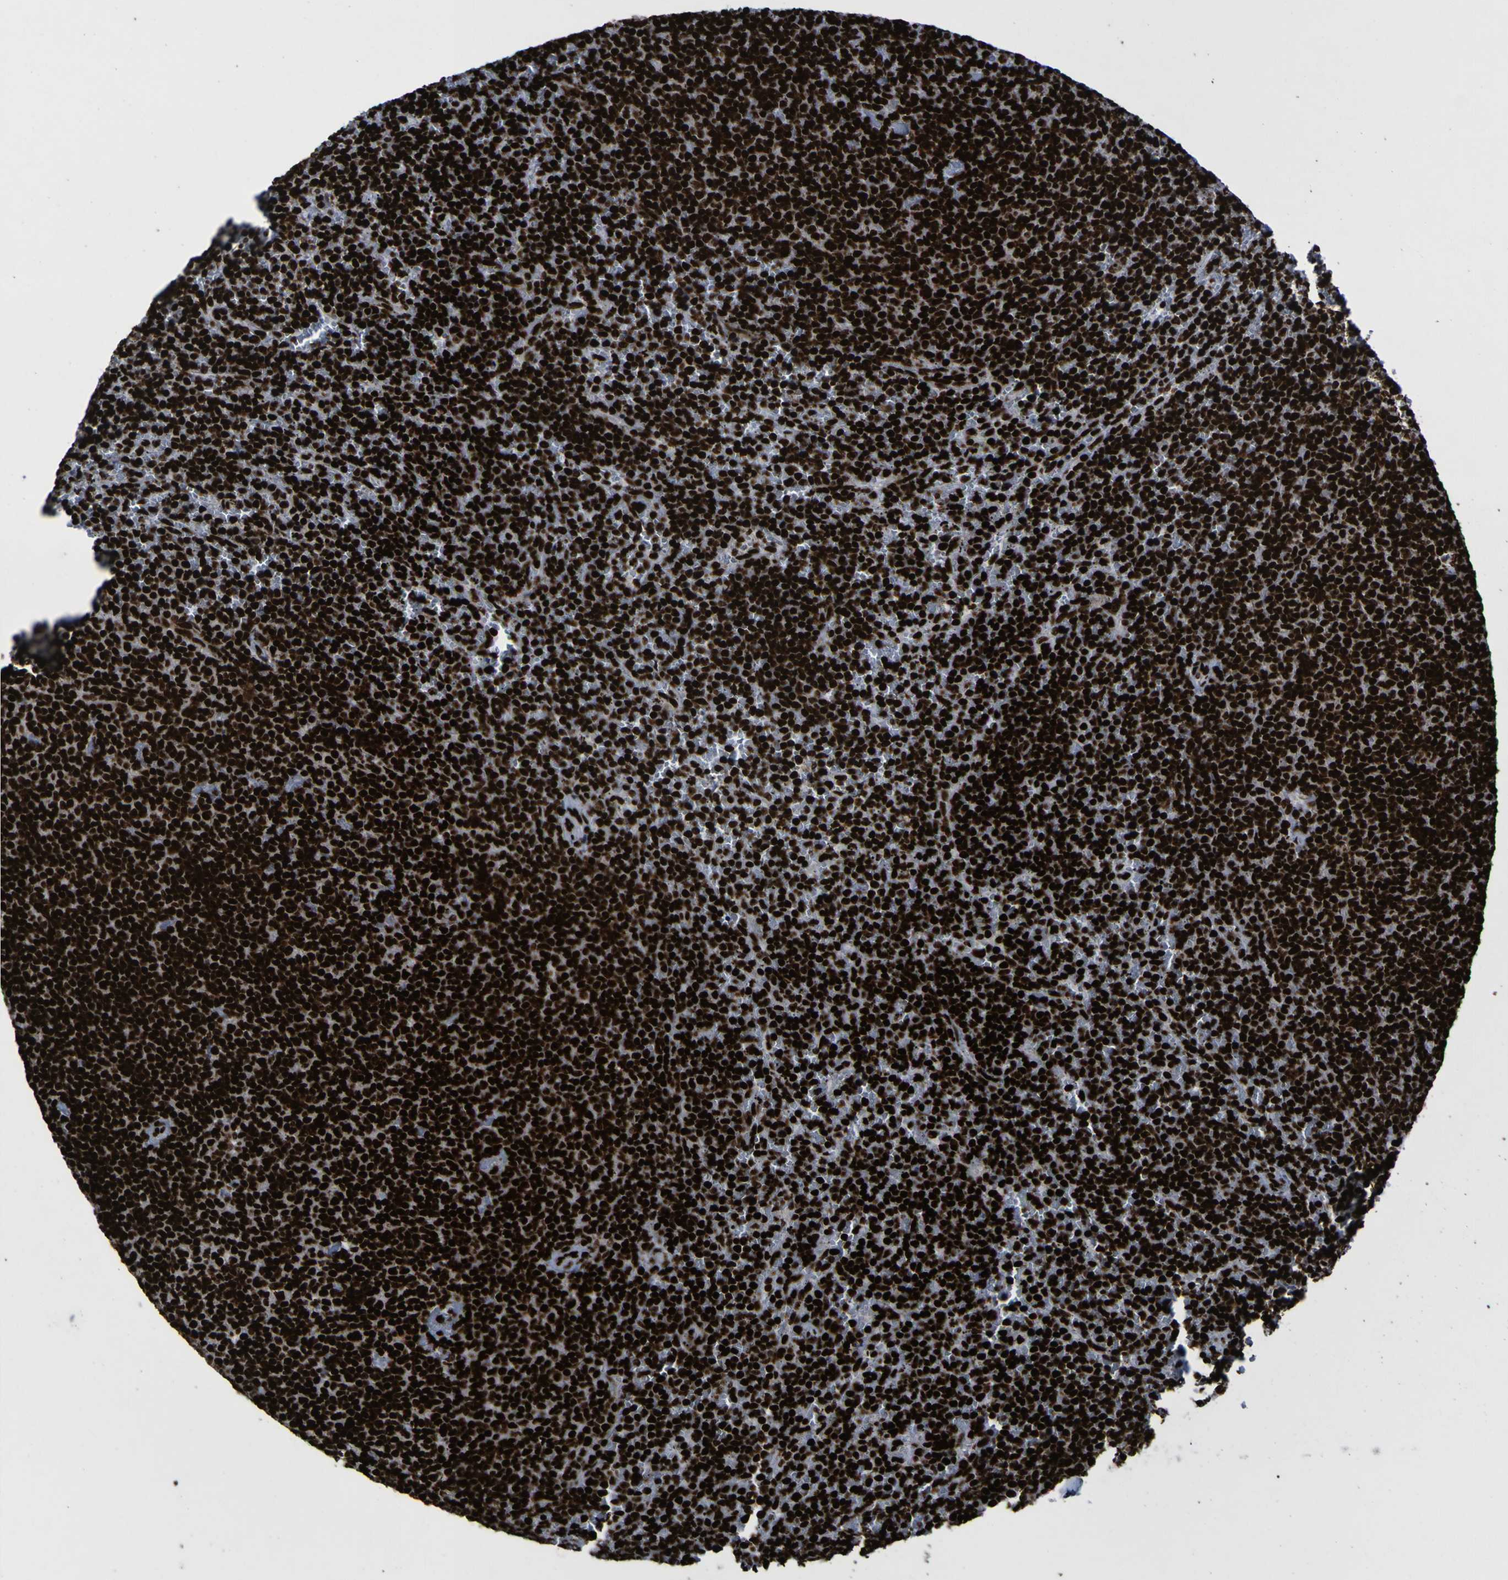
{"staining": {"intensity": "strong", "quantity": ">75%", "location": "nuclear"}, "tissue": "lymphoma", "cell_type": "Tumor cells", "image_type": "cancer", "snomed": [{"axis": "morphology", "description": "Malignant lymphoma, non-Hodgkin's type, Low grade"}, {"axis": "topography", "description": "Spleen"}], "caption": "Lymphoma stained with IHC reveals strong nuclear positivity in about >75% of tumor cells. The protein of interest is stained brown, and the nuclei are stained in blue (DAB (3,3'-diaminobenzidine) IHC with brightfield microscopy, high magnification).", "gene": "NPM1", "patient": {"sex": "female", "age": 50}}